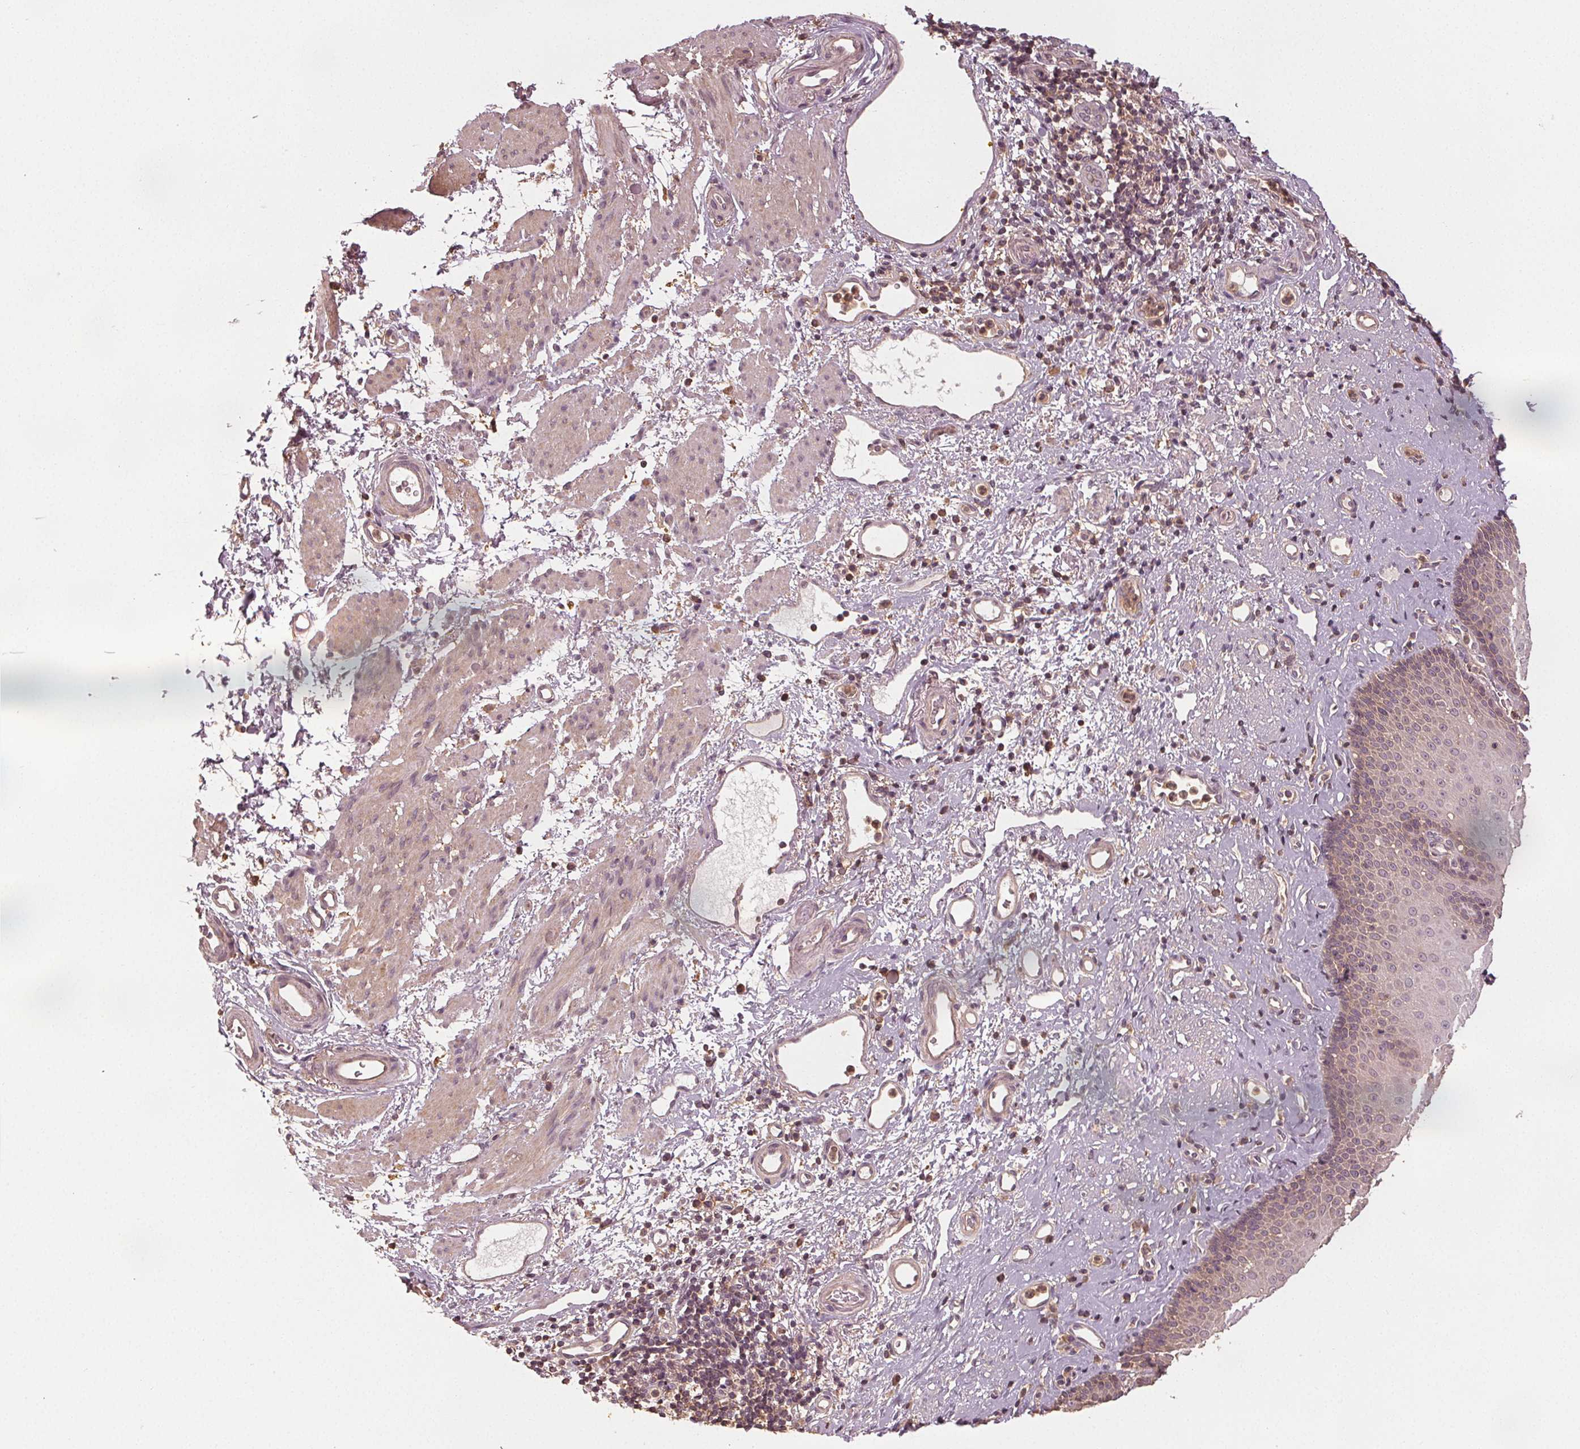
{"staining": {"intensity": "weak", "quantity": "<25%", "location": "cytoplasmic/membranous"}, "tissue": "esophagus", "cell_type": "Squamous epithelial cells", "image_type": "normal", "snomed": [{"axis": "morphology", "description": "Normal tissue, NOS"}, {"axis": "topography", "description": "Esophagus"}], "caption": "Esophagus stained for a protein using IHC demonstrates no staining squamous epithelial cells.", "gene": "GNB2", "patient": {"sex": "female", "age": 68}}